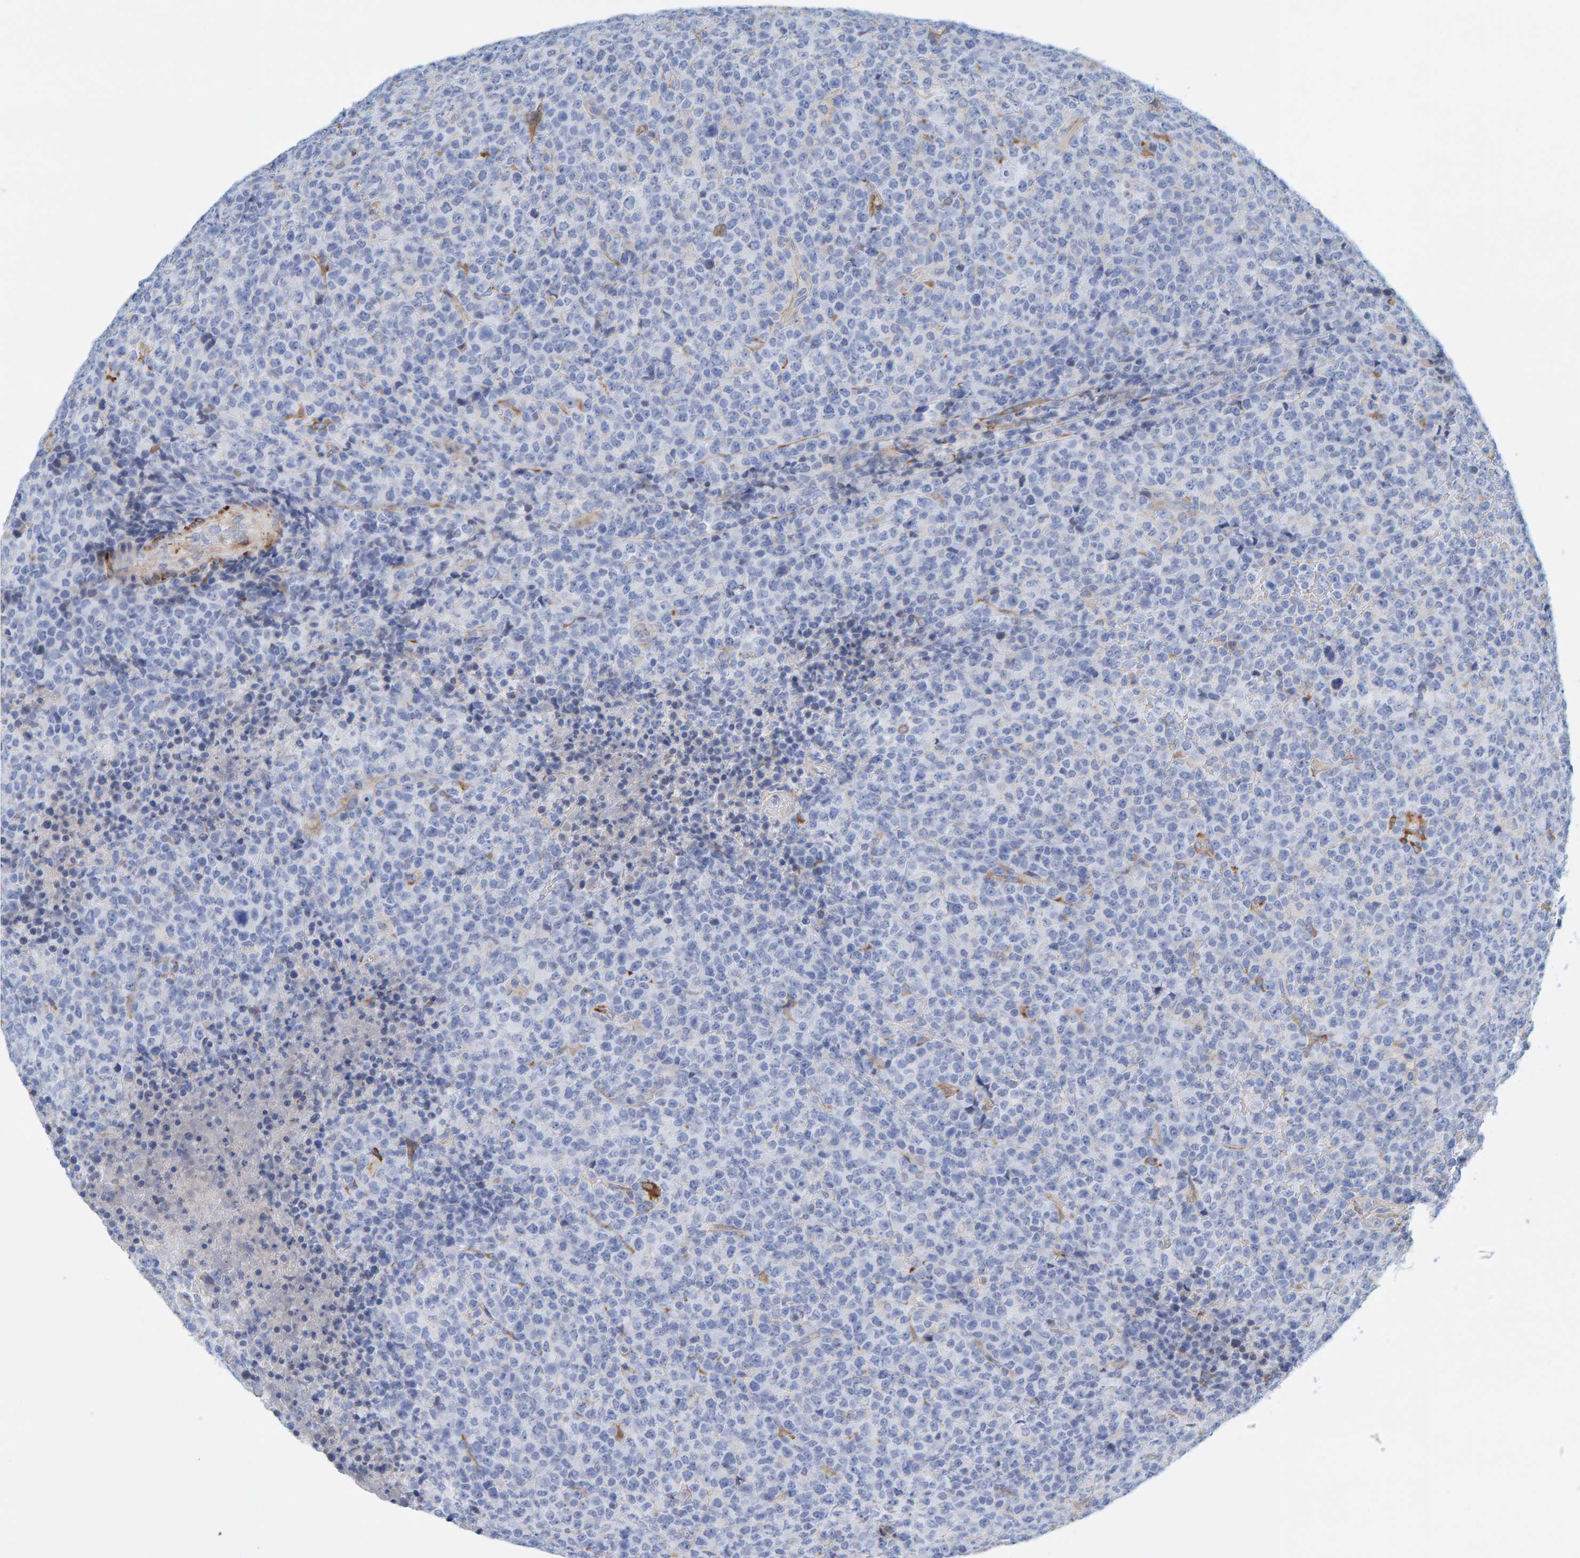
{"staining": {"intensity": "negative", "quantity": "none", "location": "none"}, "tissue": "lymphoma", "cell_type": "Tumor cells", "image_type": "cancer", "snomed": [{"axis": "morphology", "description": "Malignant lymphoma, non-Hodgkin's type, High grade"}, {"axis": "topography", "description": "Lymph node"}], "caption": "Tumor cells show no significant protein expression in high-grade malignant lymphoma, non-Hodgkin's type.", "gene": "MAP1B", "patient": {"sex": "male", "age": 13}}